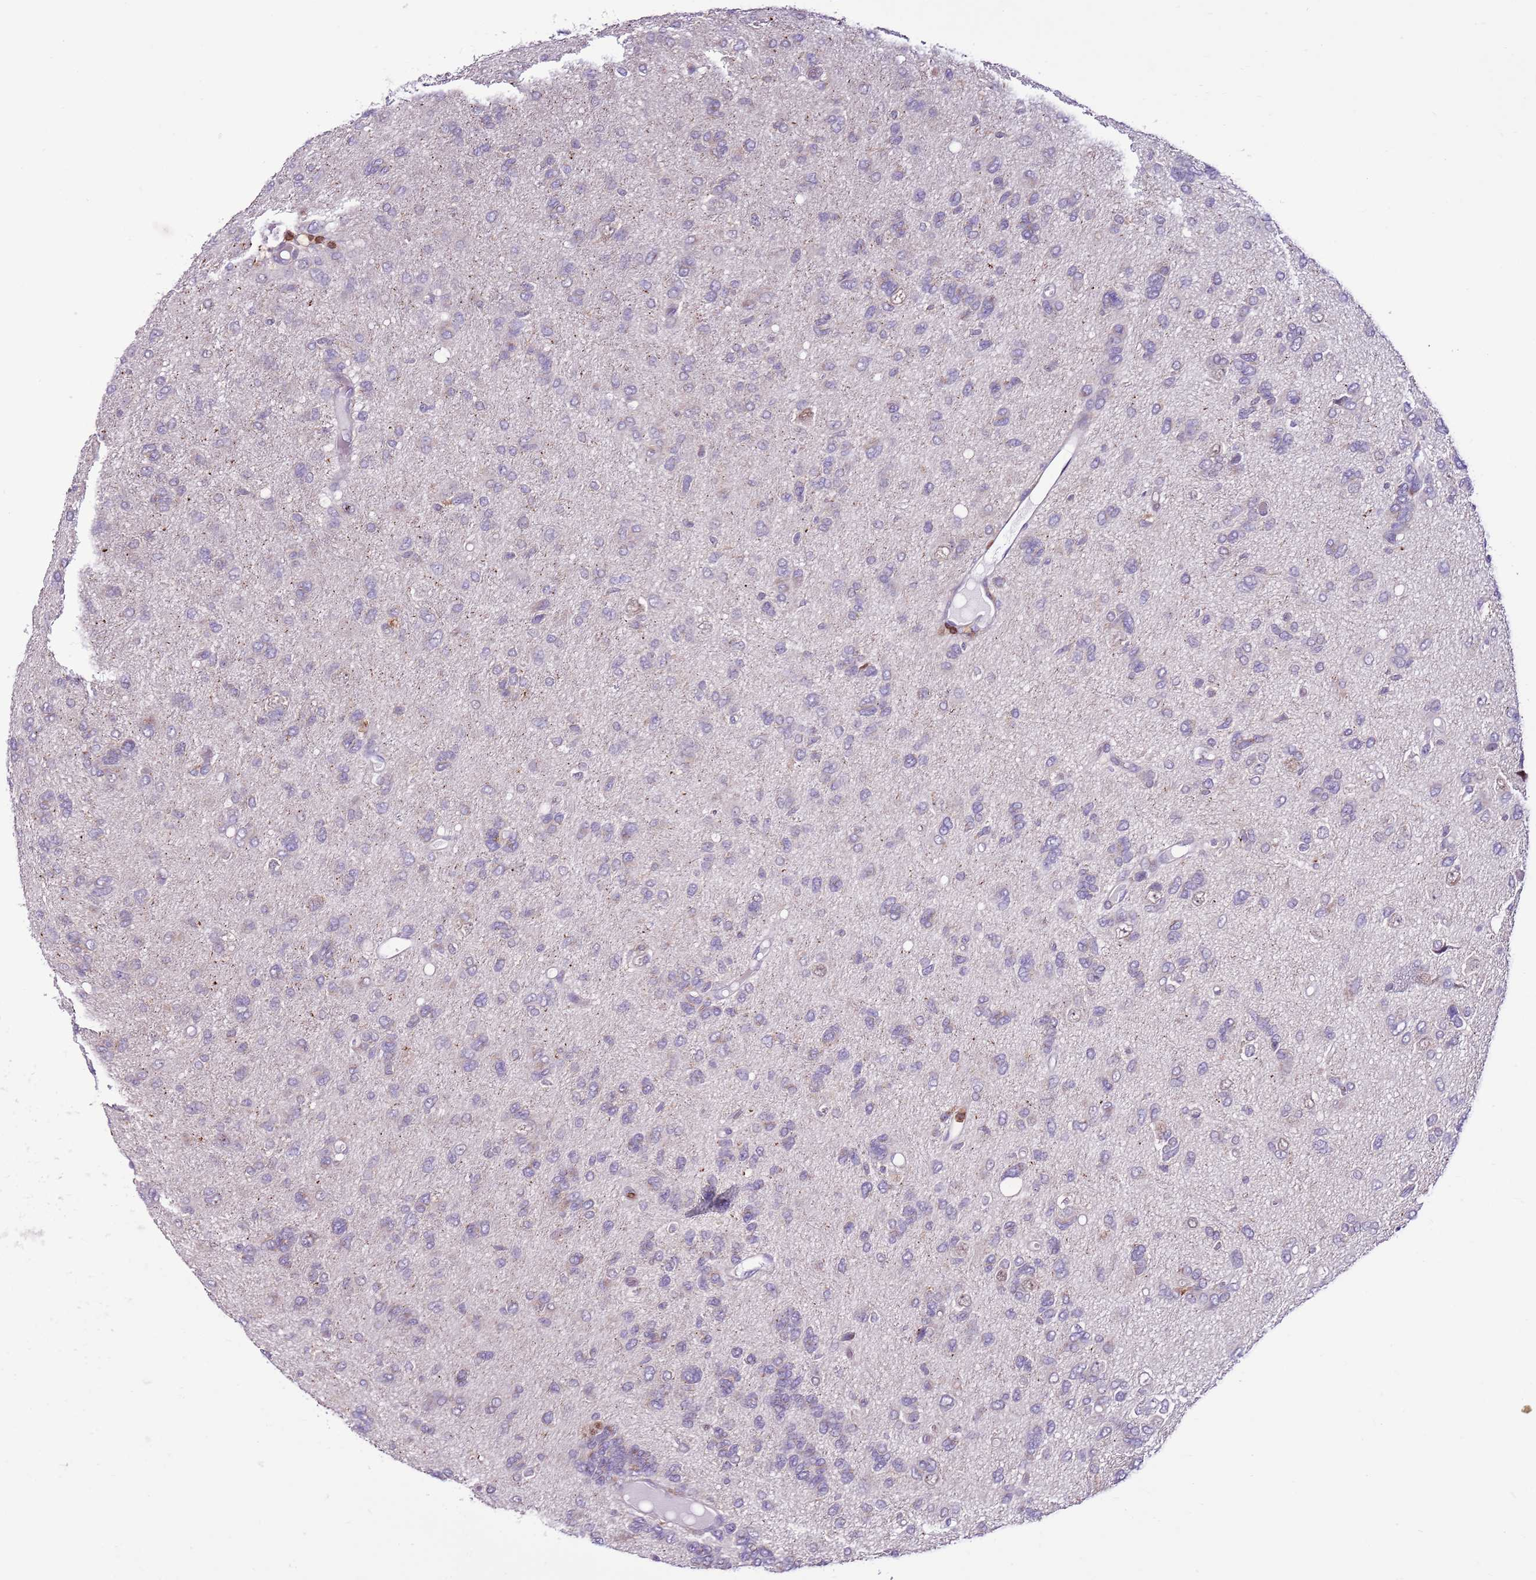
{"staining": {"intensity": "negative", "quantity": "none", "location": "none"}, "tissue": "glioma", "cell_type": "Tumor cells", "image_type": "cancer", "snomed": [{"axis": "morphology", "description": "Glioma, malignant, High grade"}, {"axis": "topography", "description": "Brain"}], "caption": "The IHC micrograph has no significant expression in tumor cells of malignant glioma (high-grade) tissue.", "gene": "ZSWIM1", "patient": {"sex": "female", "age": 59}}